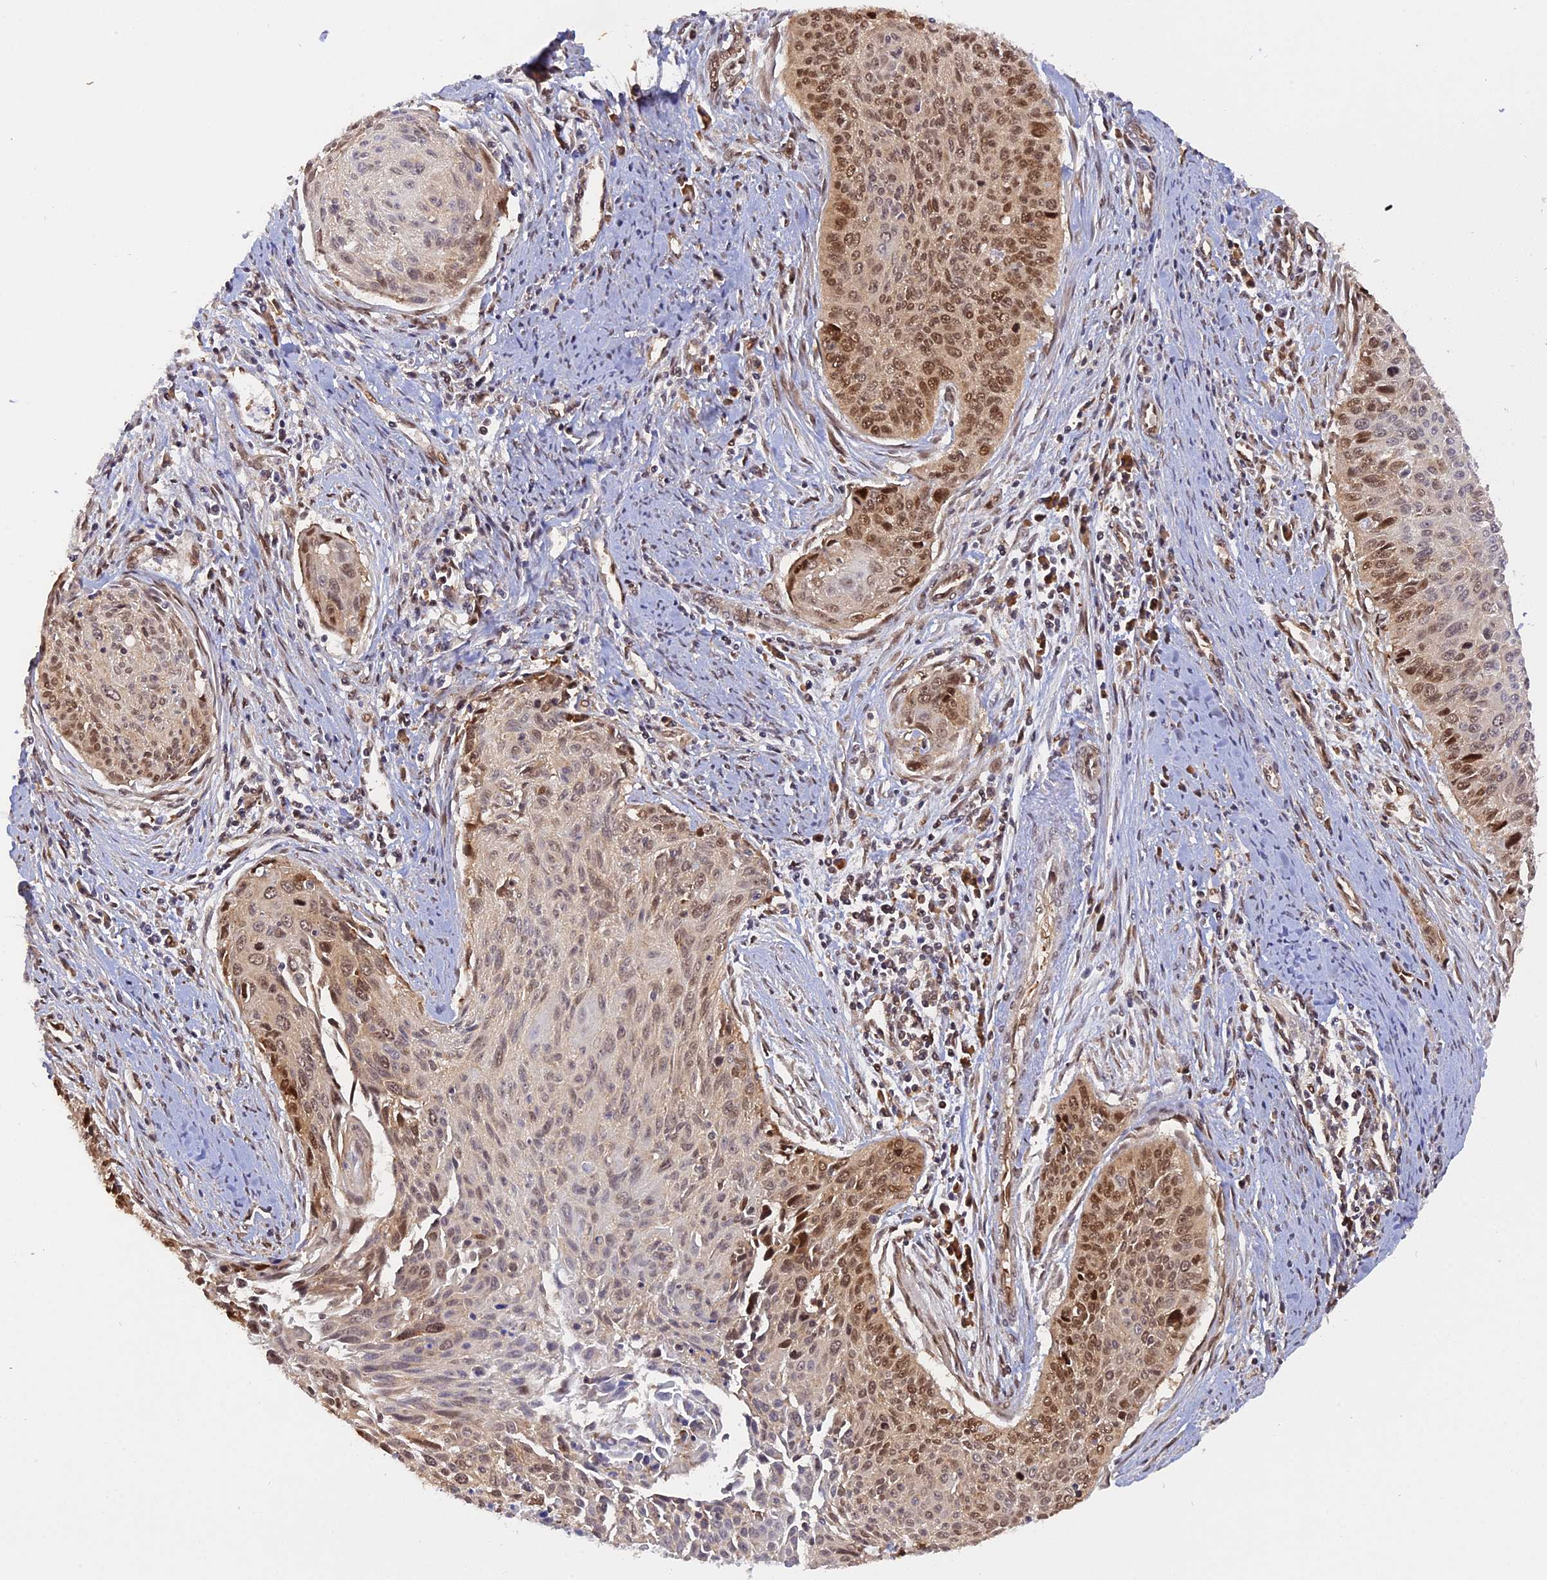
{"staining": {"intensity": "moderate", "quantity": ">75%", "location": "nuclear"}, "tissue": "cervical cancer", "cell_type": "Tumor cells", "image_type": "cancer", "snomed": [{"axis": "morphology", "description": "Squamous cell carcinoma, NOS"}, {"axis": "topography", "description": "Cervix"}], "caption": "Approximately >75% of tumor cells in cervical squamous cell carcinoma display moderate nuclear protein expression as visualized by brown immunohistochemical staining.", "gene": "ZNF428", "patient": {"sex": "female", "age": 55}}